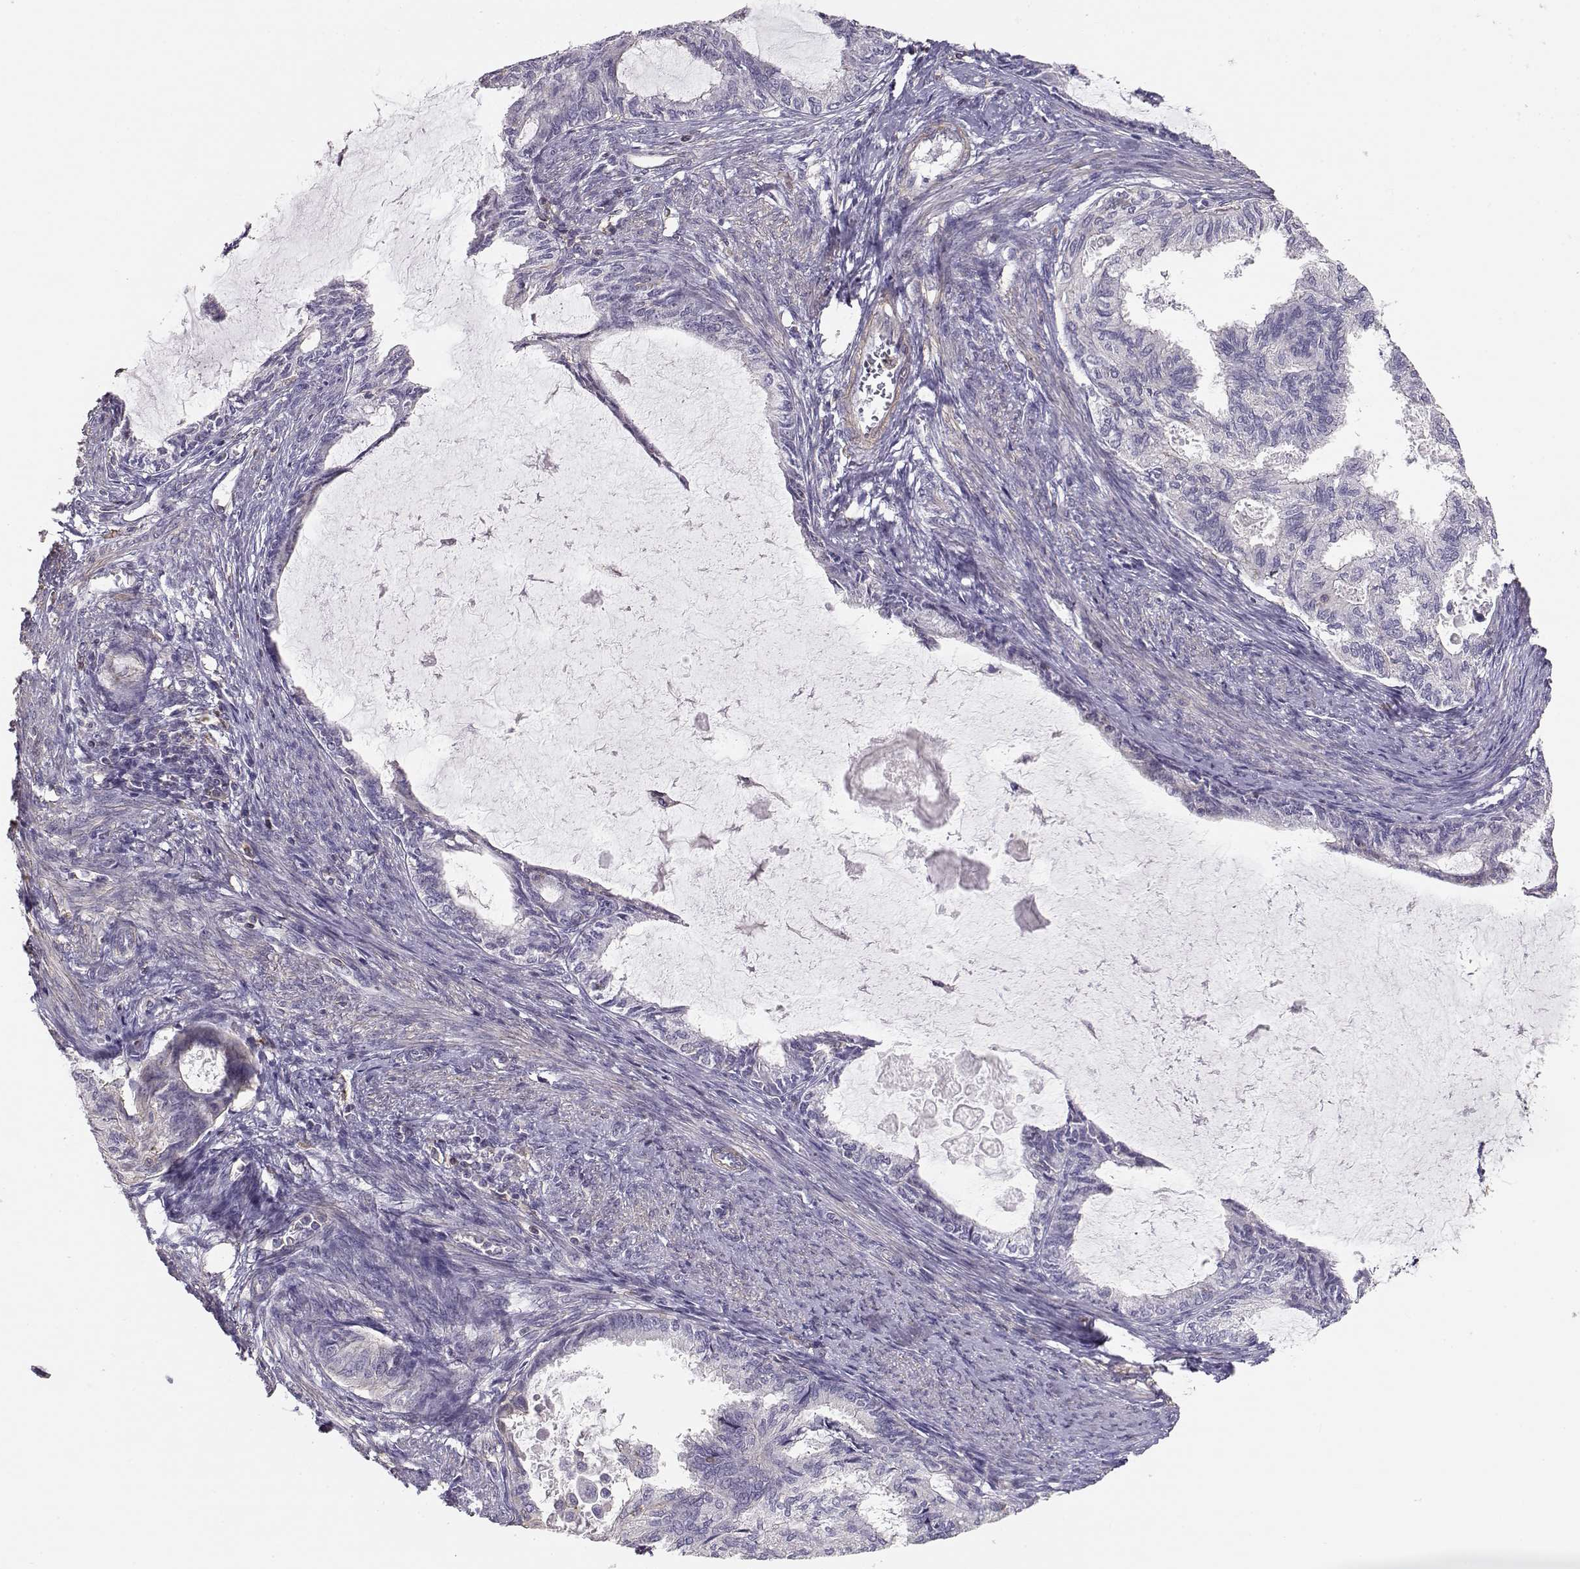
{"staining": {"intensity": "negative", "quantity": "none", "location": "none"}, "tissue": "endometrial cancer", "cell_type": "Tumor cells", "image_type": "cancer", "snomed": [{"axis": "morphology", "description": "Adenocarcinoma, NOS"}, {"axis": "topography", "description": "Endometrium"}], "caption": "Immunohistochemical staining of endometrial adenocarcinoma shows no significant staining in tumor cells. Nuclei are stained in blue.", "gene": "DAPL1", "patient": {"sex": "female", "age": 86}}